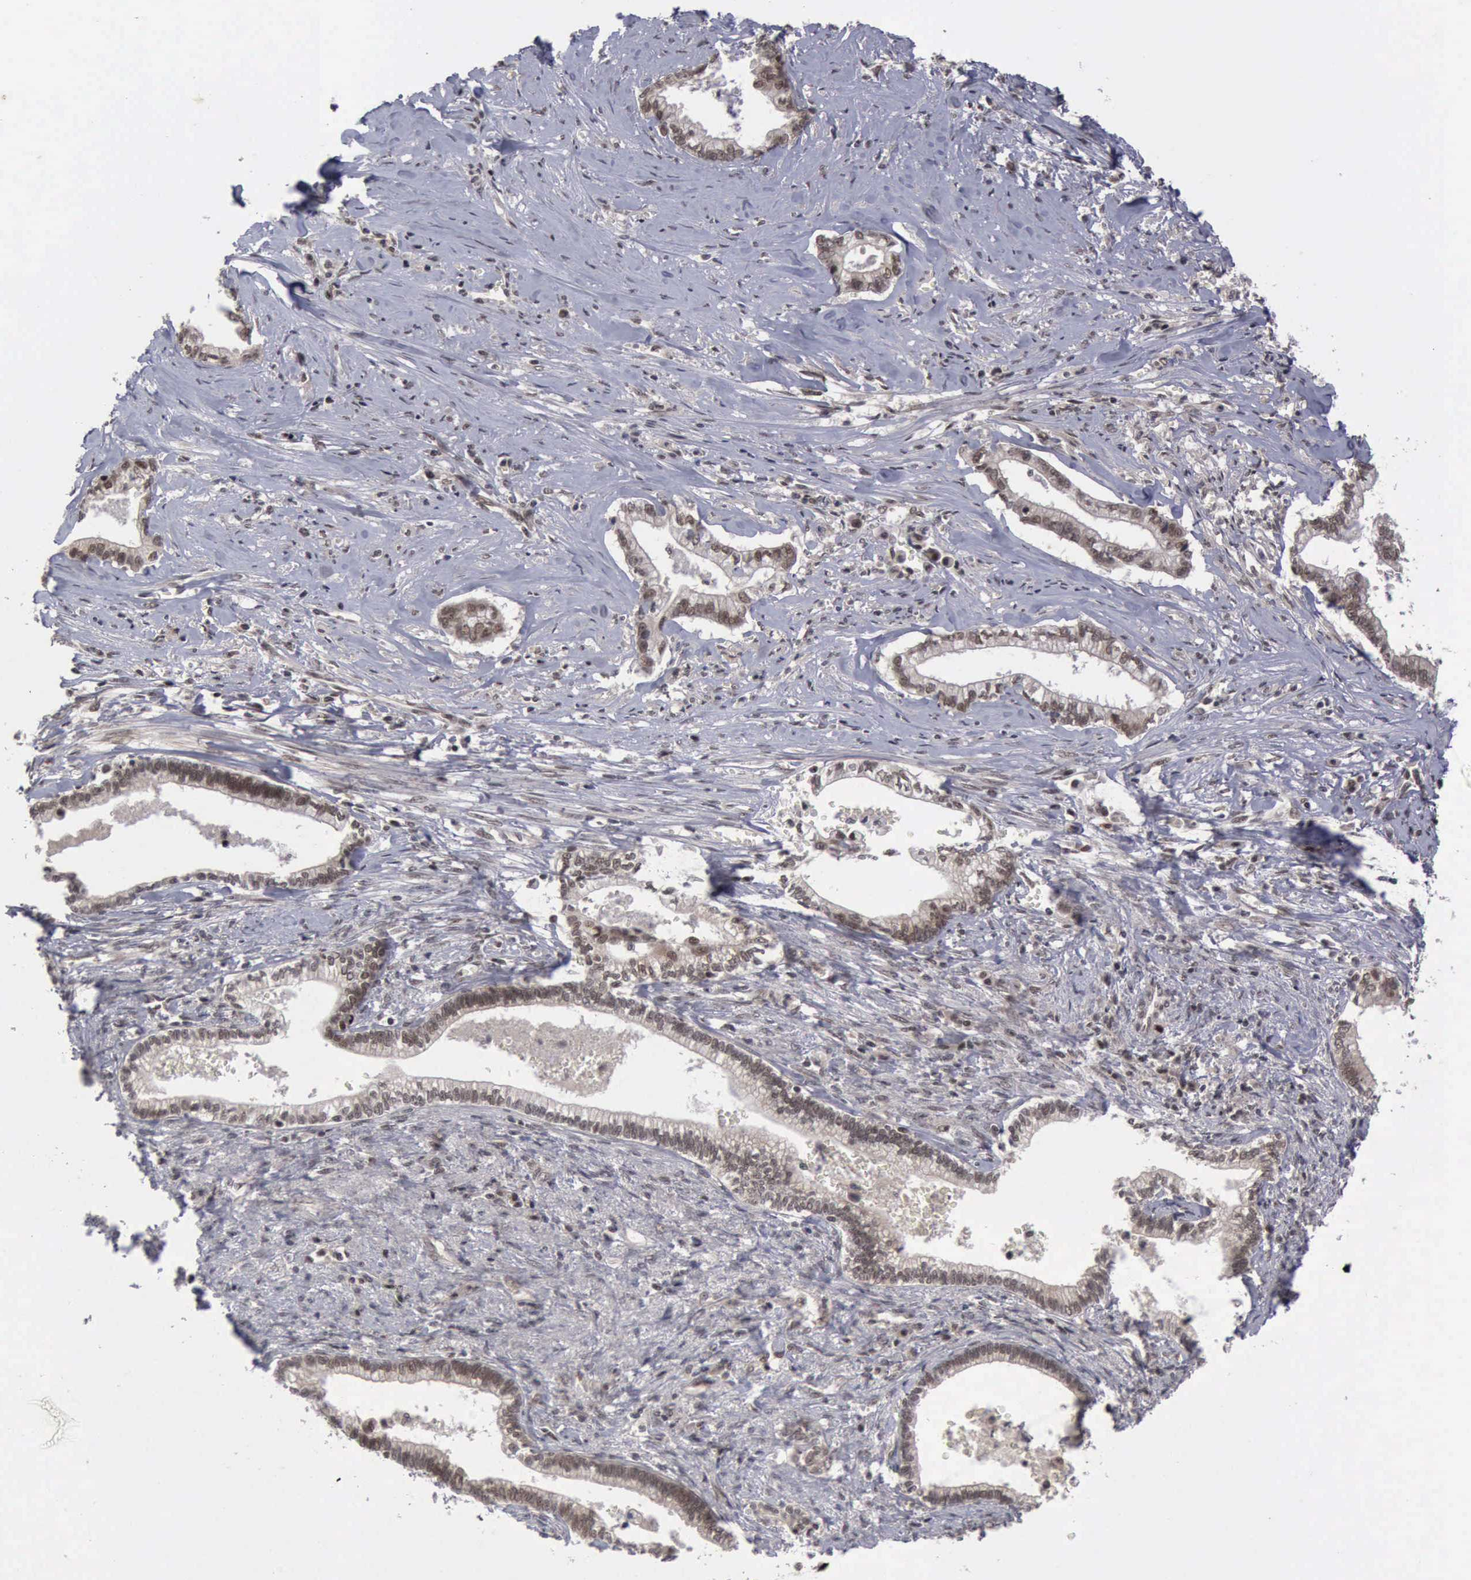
{"staining": {"intensity": "weak", "quantity": ">75%", "location": "nuclear"}, "tissue": "liver cancer", "cell_type": "Tumor cells", "image_type": "cancer", "snomed": [{"axis": "morphology", "description": "Cholangiocarcinoma"}, {"axis": "topography", "description": "Liver"}], "caption": "Liver cancer was stained to show a protein in brown. There is low levels of weak nuclear positivity in about >75% of tumor cells.", "gene": "ATM", "patient": {"sex": "male", "age": 57}}